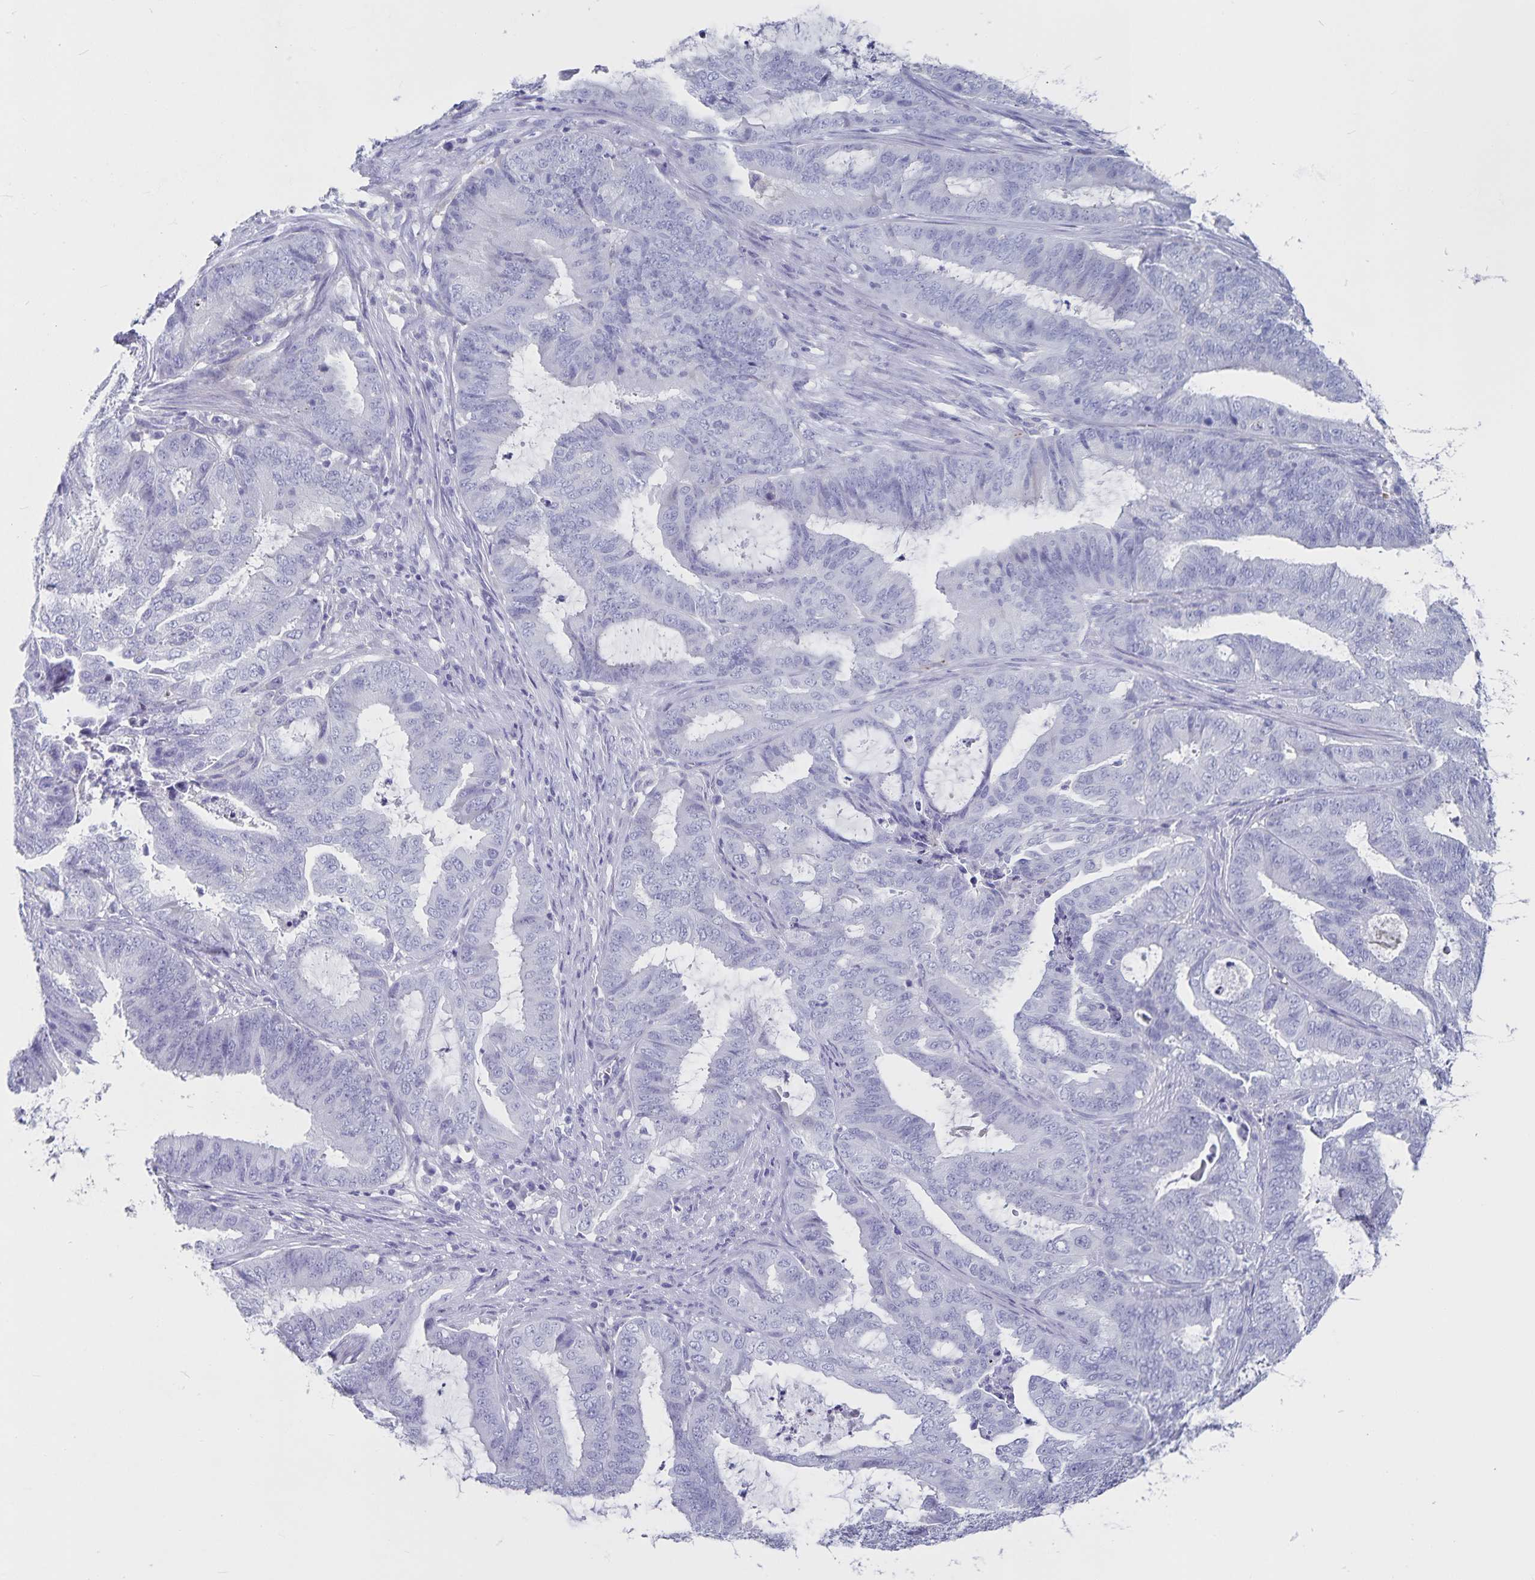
{"staining": {"intensity": "negative", "quantity": "none", "location": "none"}, "tissue": "endometrial cancer", "cell_type": "Tumor cells", "image_type": "cancer", "snomed": [{"axis": "morphology", "description": "Adenocarcinoma, NOS"}, {"axis": "topography", "description": "Endometrium"}], "caption": "An immunohistochemistry micrograph of adenocarcinoma (endometrial) is shown. There is no staining in tumor cells of adenocarcinoma (endometrial).", "gene": "PLAC1", "patient": {"sex": "female", "age": 51}}